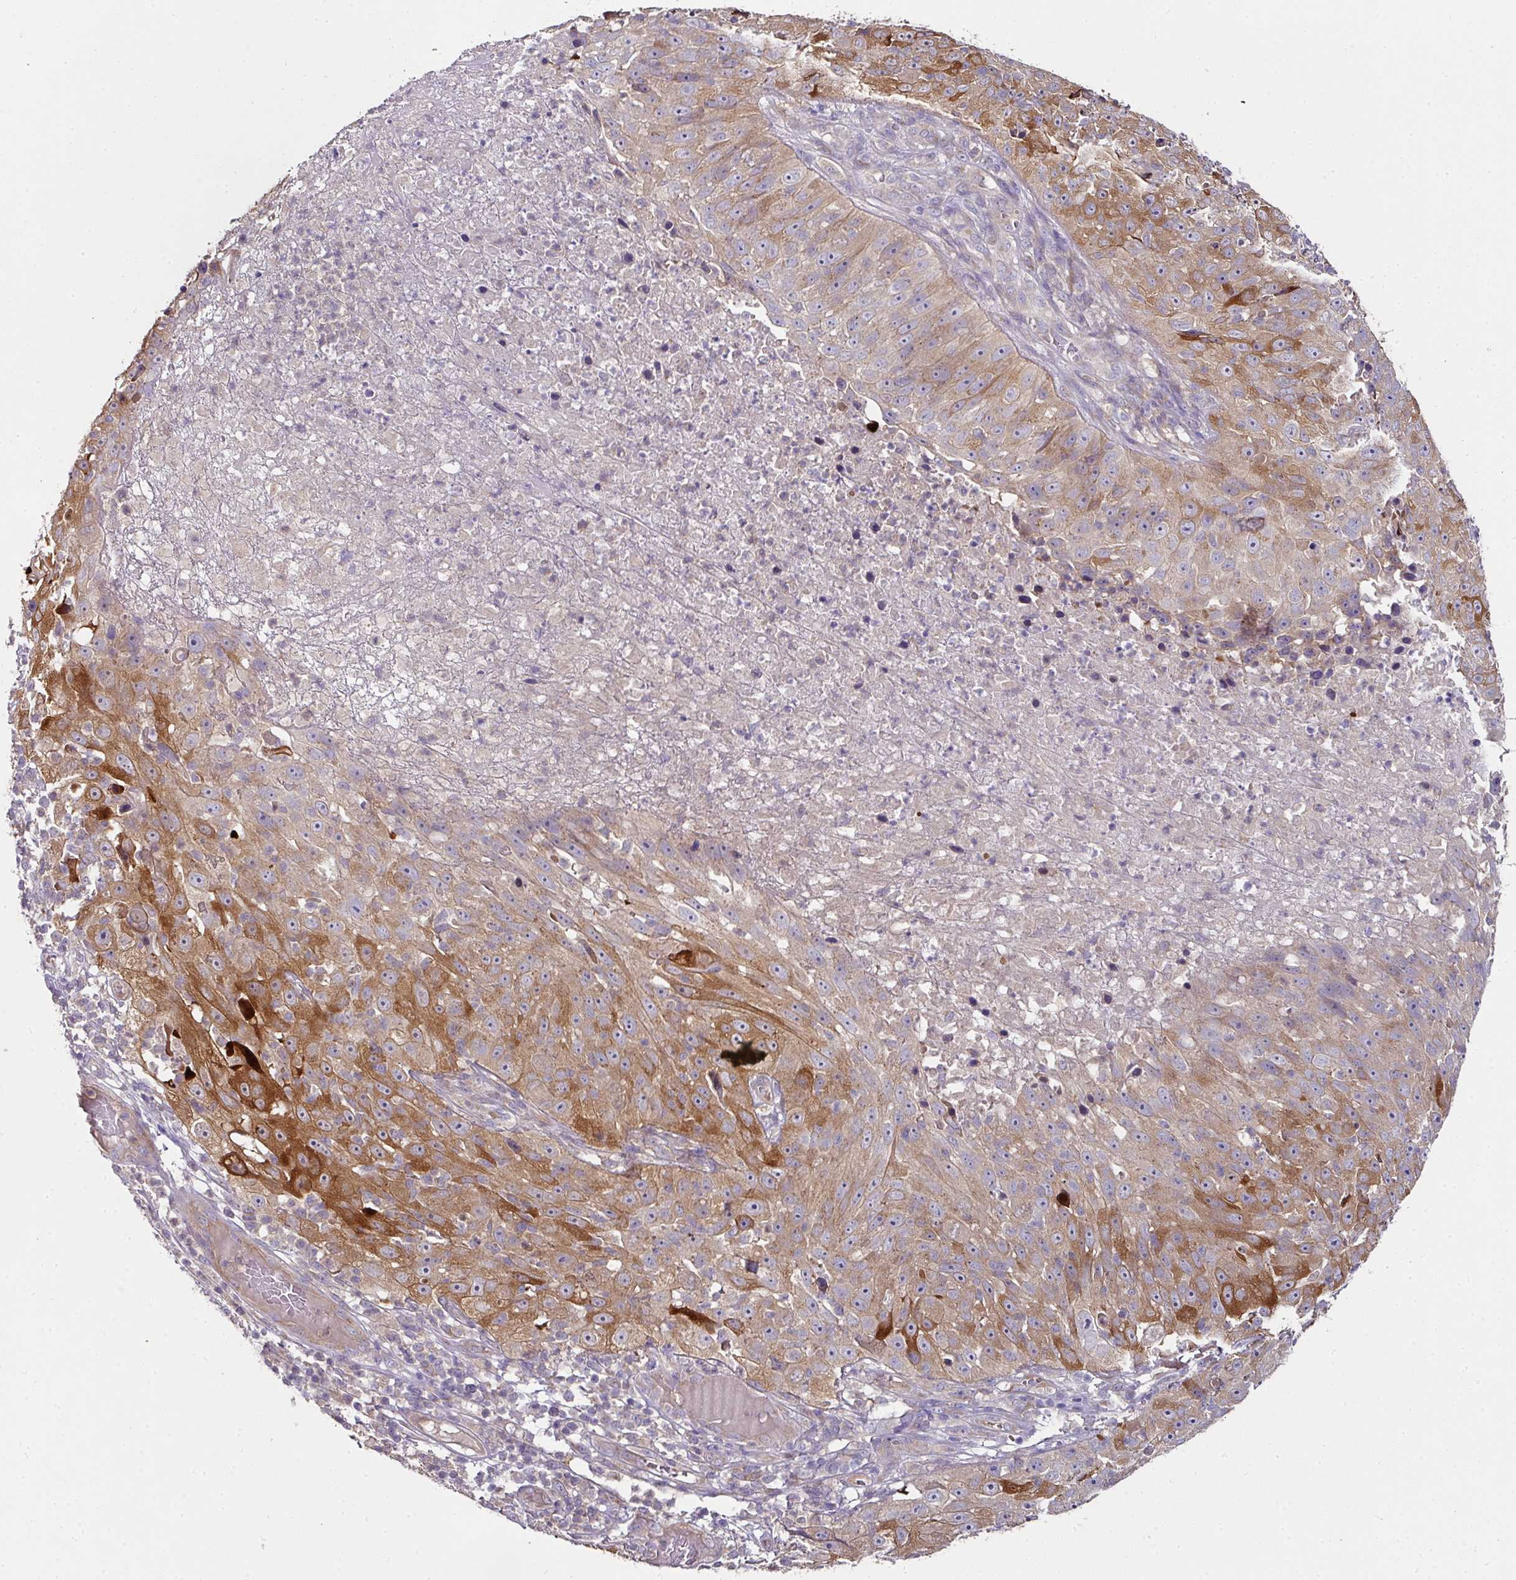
{"staining": {"intensity": "moderate", "quantity": ">75%", "location": "cytoplasmic/membranous"}, "tissue": "skin cancer", "cell_type": "Tumor cells", "image_type": "cancer", "snomed": [{"axis": "morphology", "description": "Squamous cell carcinoma, NOS"}, {"axis": "topography", "description": "Skin"}], "caption": "Skin cancer was stained to show a protein in brown. There is medium levels of moderate cytoplasmic/membranous positivity in about >75% of tumor cells.", "gene": "SKIC2", "patient": {"sex": "female", "age": 87}}